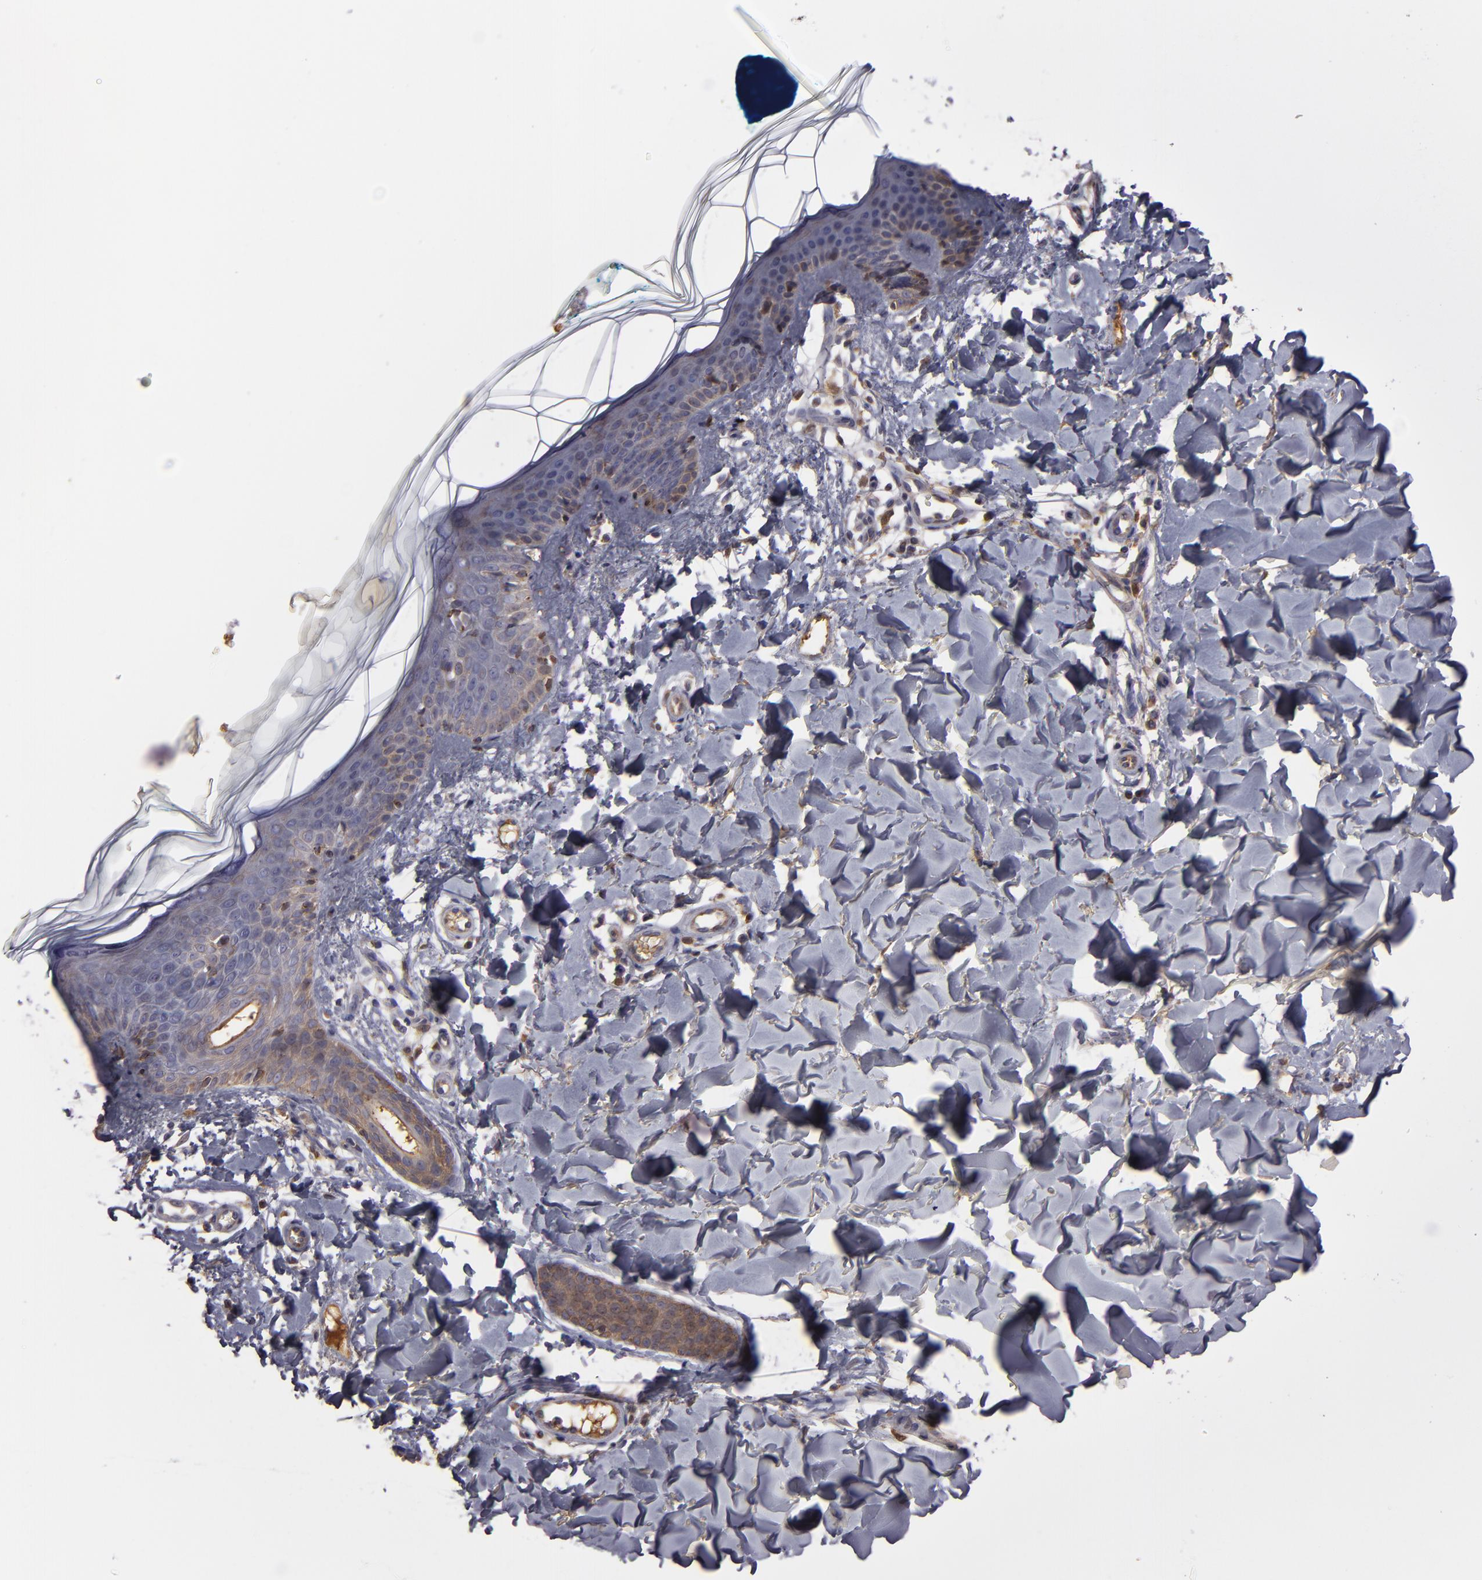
{"staining": {"intensity": "moderate", "quantity": "<25%", "location": "cytoplasmic/membranous"}, "tissue": "skin", "cell_type": "Keratinocytes", "image_type": "normal", "snomed": [{"axis": "morphology", "description": "Normal tissue, NOS"}, {"axis": "topography", "description": "Skin"}], "caption": "Immunohistochemical staining of benign skin reveals low levels of moderate cytoplasmic/membranous positivity in about <25% of keratinocytes.", "gene": "CFB", "patient": {"sex": "male", "age": 32}}